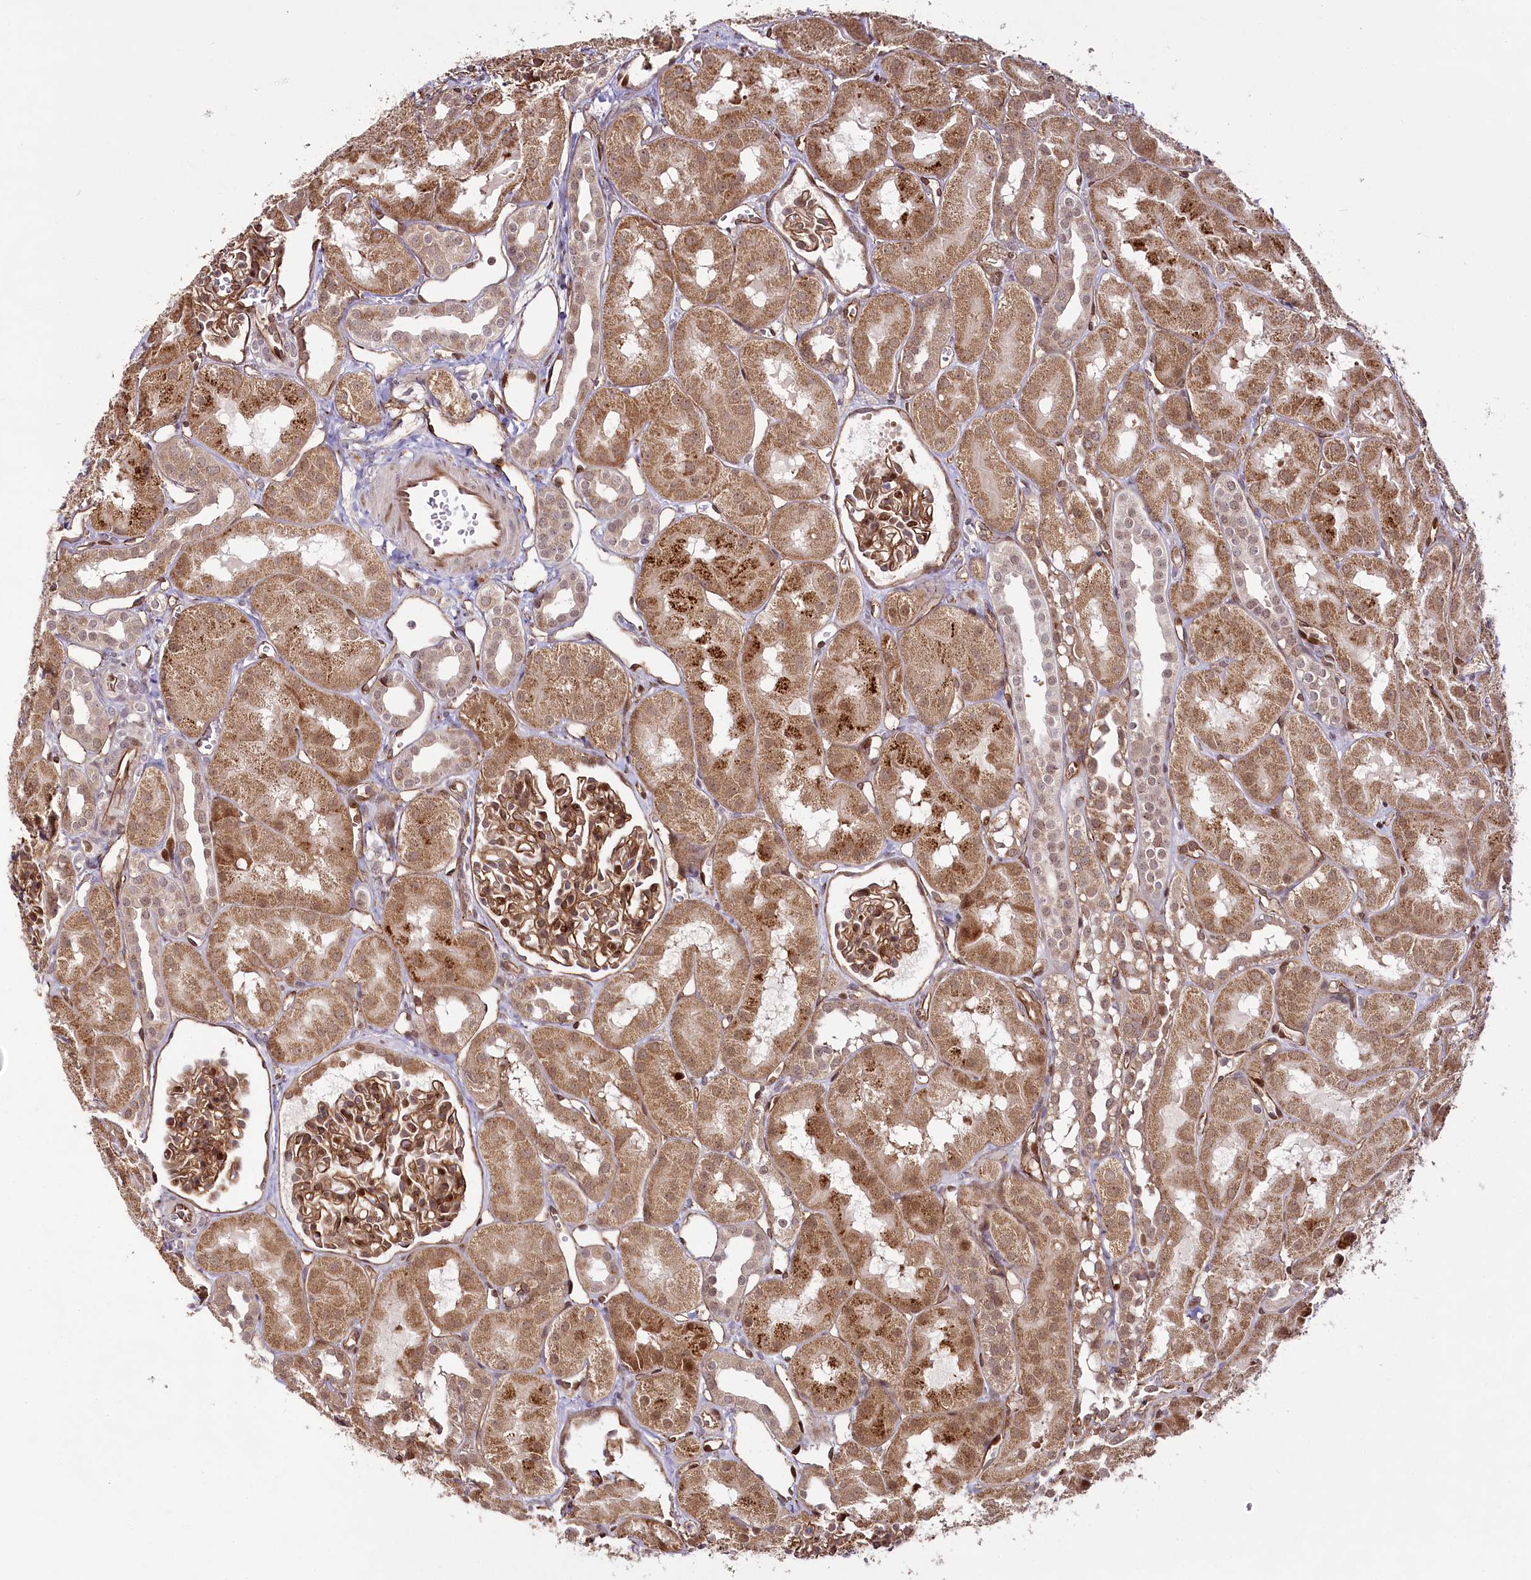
{"staining": {"intensity": "moderate", "quantity": ">75%", "location": "cytoplasmic/membranous,nuclear"}, "tissue": "kidney", "cell_type": "Cells in glomeruli", "image_type": "normal", "snomed": [{"axis": "morphology", "description": "Normal tissue, NOS"}, {"axis": "topography", "description": "Kidney"}, {"axis": "topography", "description": "Urinary bladder"}], "caption": "Moderate cytoplasmic/membranous,nuclear expression for a protein is identified in about >75% of cells in glomeruli of unremarkable kidney using immunohistochemistry.", "gene": "COPG1", "patient": {"sex": "male", "age": 16}}